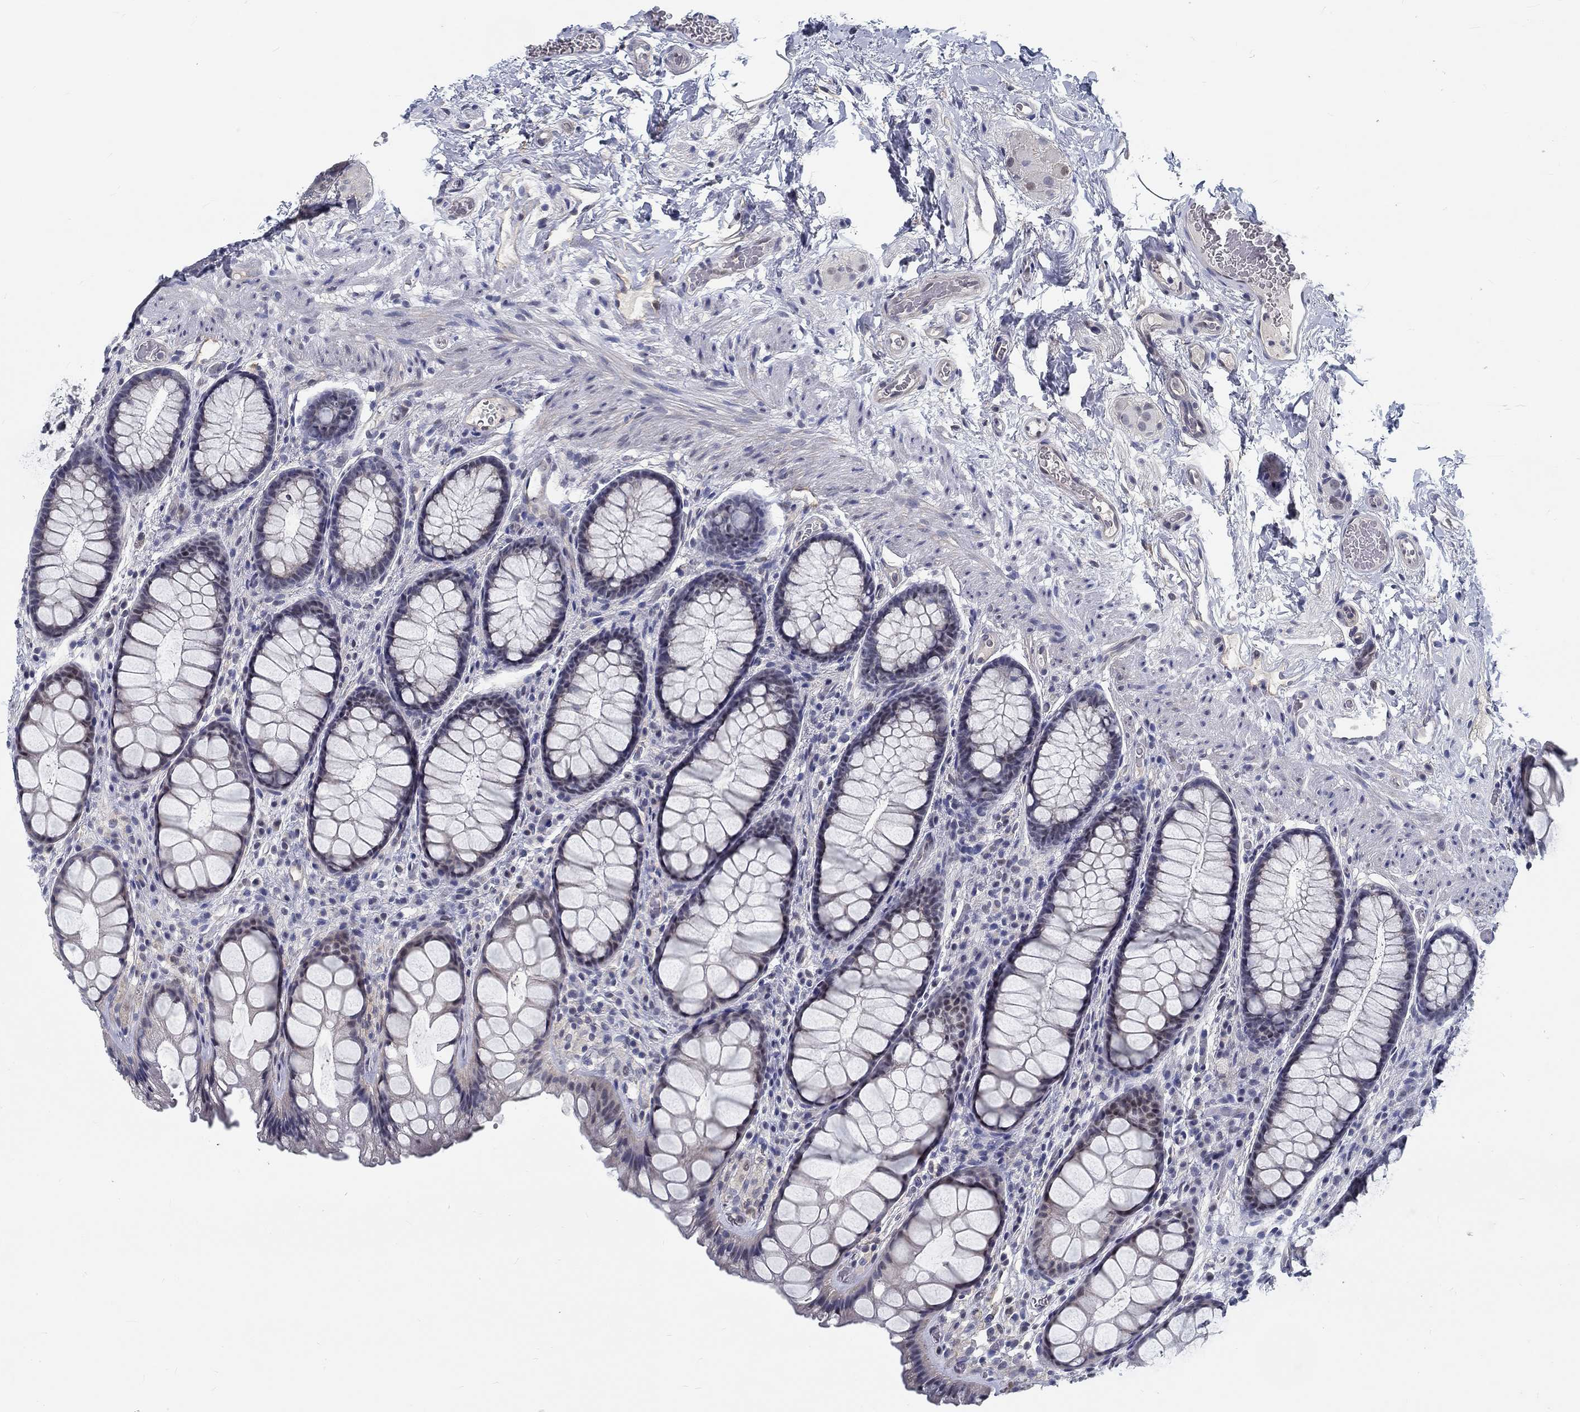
{"staining": {"intensity": "negative", "quantity": "none", "location": "none"}, "tissue": "rectum", "cell_type": "Glandular cells", "image_type": "normal", "snomed": [{"axis": "morphology", "description": "Normal tissue, NOS"}, {"axis": "topography", "description": "Rectum"}], "caption": "Immunohistochemistry (IHC) image of normal rectum: rectum stained with DAB (3,3'-diaminobenzidine) exhibits no significant protein staining in glandular cells.", "gene": "MYBPC1", "patient": {"sex": "female", "age": 62}}